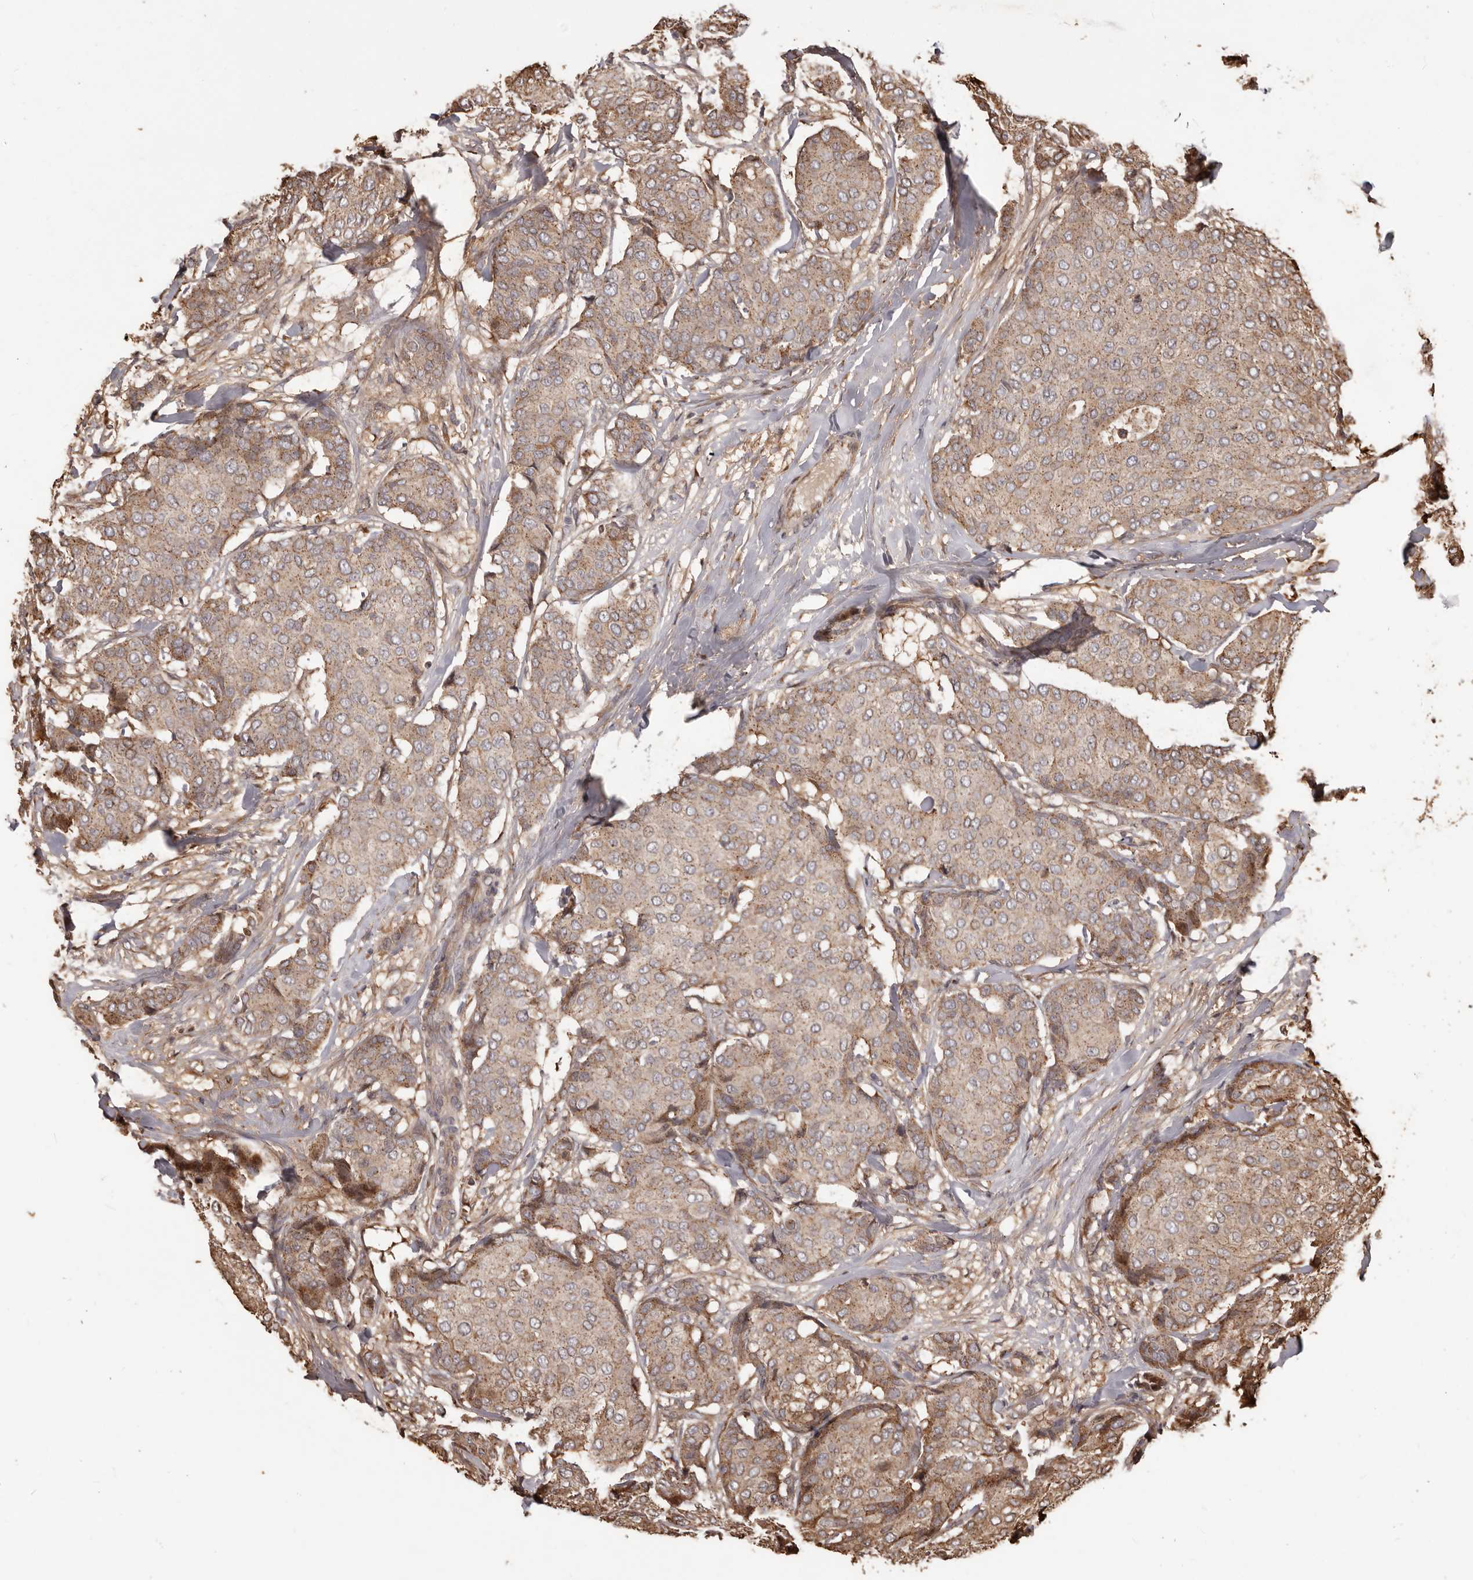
{"staining": {"intensity": "weak", "quantity": ">75%", "location": "cytoplasmic/membranous"}, "tissue": "breast cancer", "cell_type": "Tumor cells", "image_type": "cancer", "snomed": [{"axis": "morphology", "description": "Duct carcinoma"}, {"axis": "topography", "description": "Breast"}], "caption": "Tumor cells show low levels of weak cytoplasmic/membranous positivity in approximately >75% of cells in invasive ductal carcinoma (breast).", "gene": "MTO1", "patient": {"sex": "female", "age": 75}}